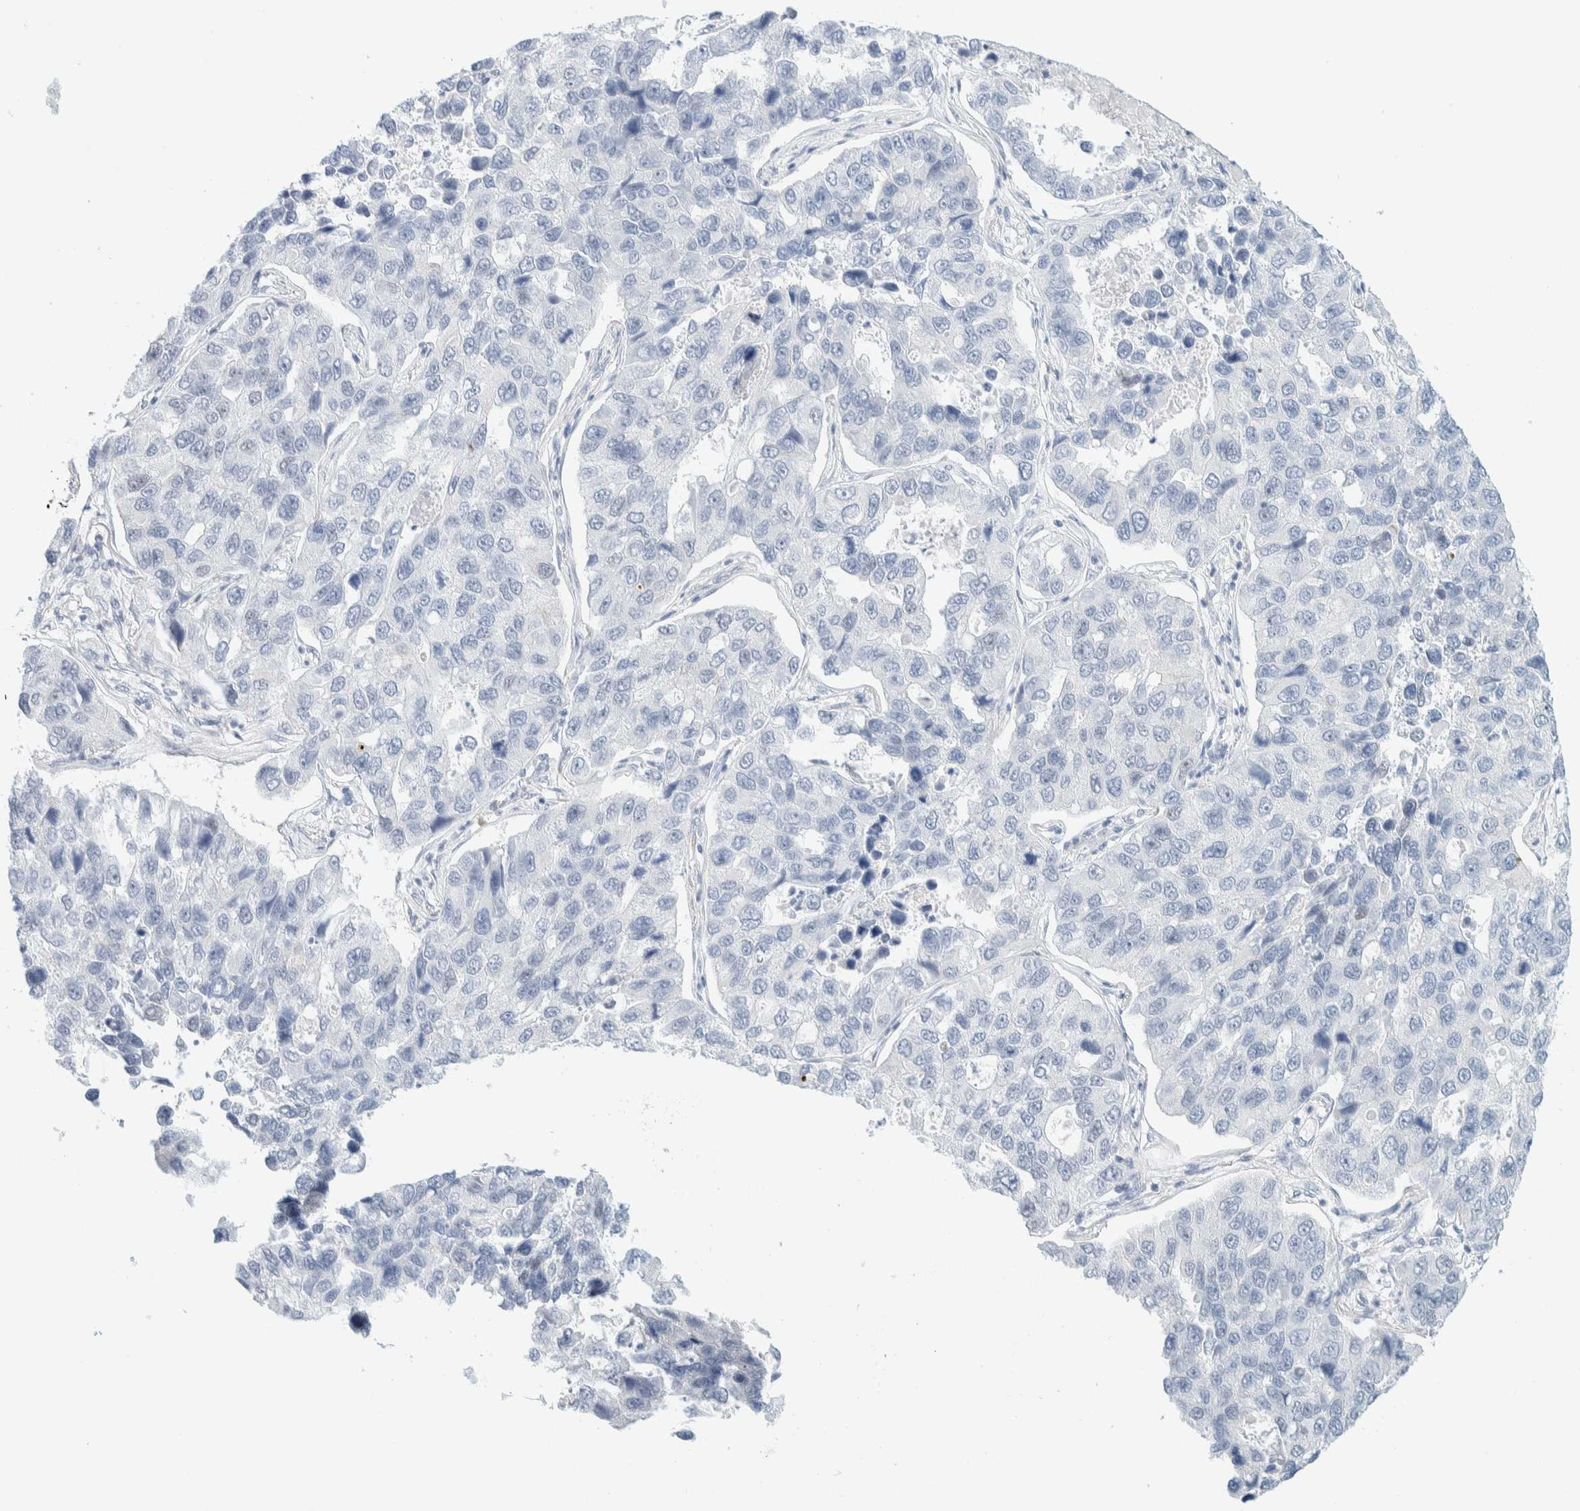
{"staining": {"intensity": "negative", "quantity": "none", "location": "none"}, "tissue": "lung cancer", "cell_type": "Tumor cells", "image_type": "cancer", "snomed": [{"axis": "morphology", "description": "Adenocarcinoma, NOS"}, {"axis": "topography", "description": "Lung"}], "caption": "DAB (3,3'-diaminobenzidine) immunohistochemical staining of human lung cancer exhibits no significant staining in tumor cells. (Stains: DAB IHC with hematoxylin counter stain, Microscopy: brightfield microscopy at high magnification).", "gene": "ATCAY", "patient": {"sex": "male", "age": 64}}